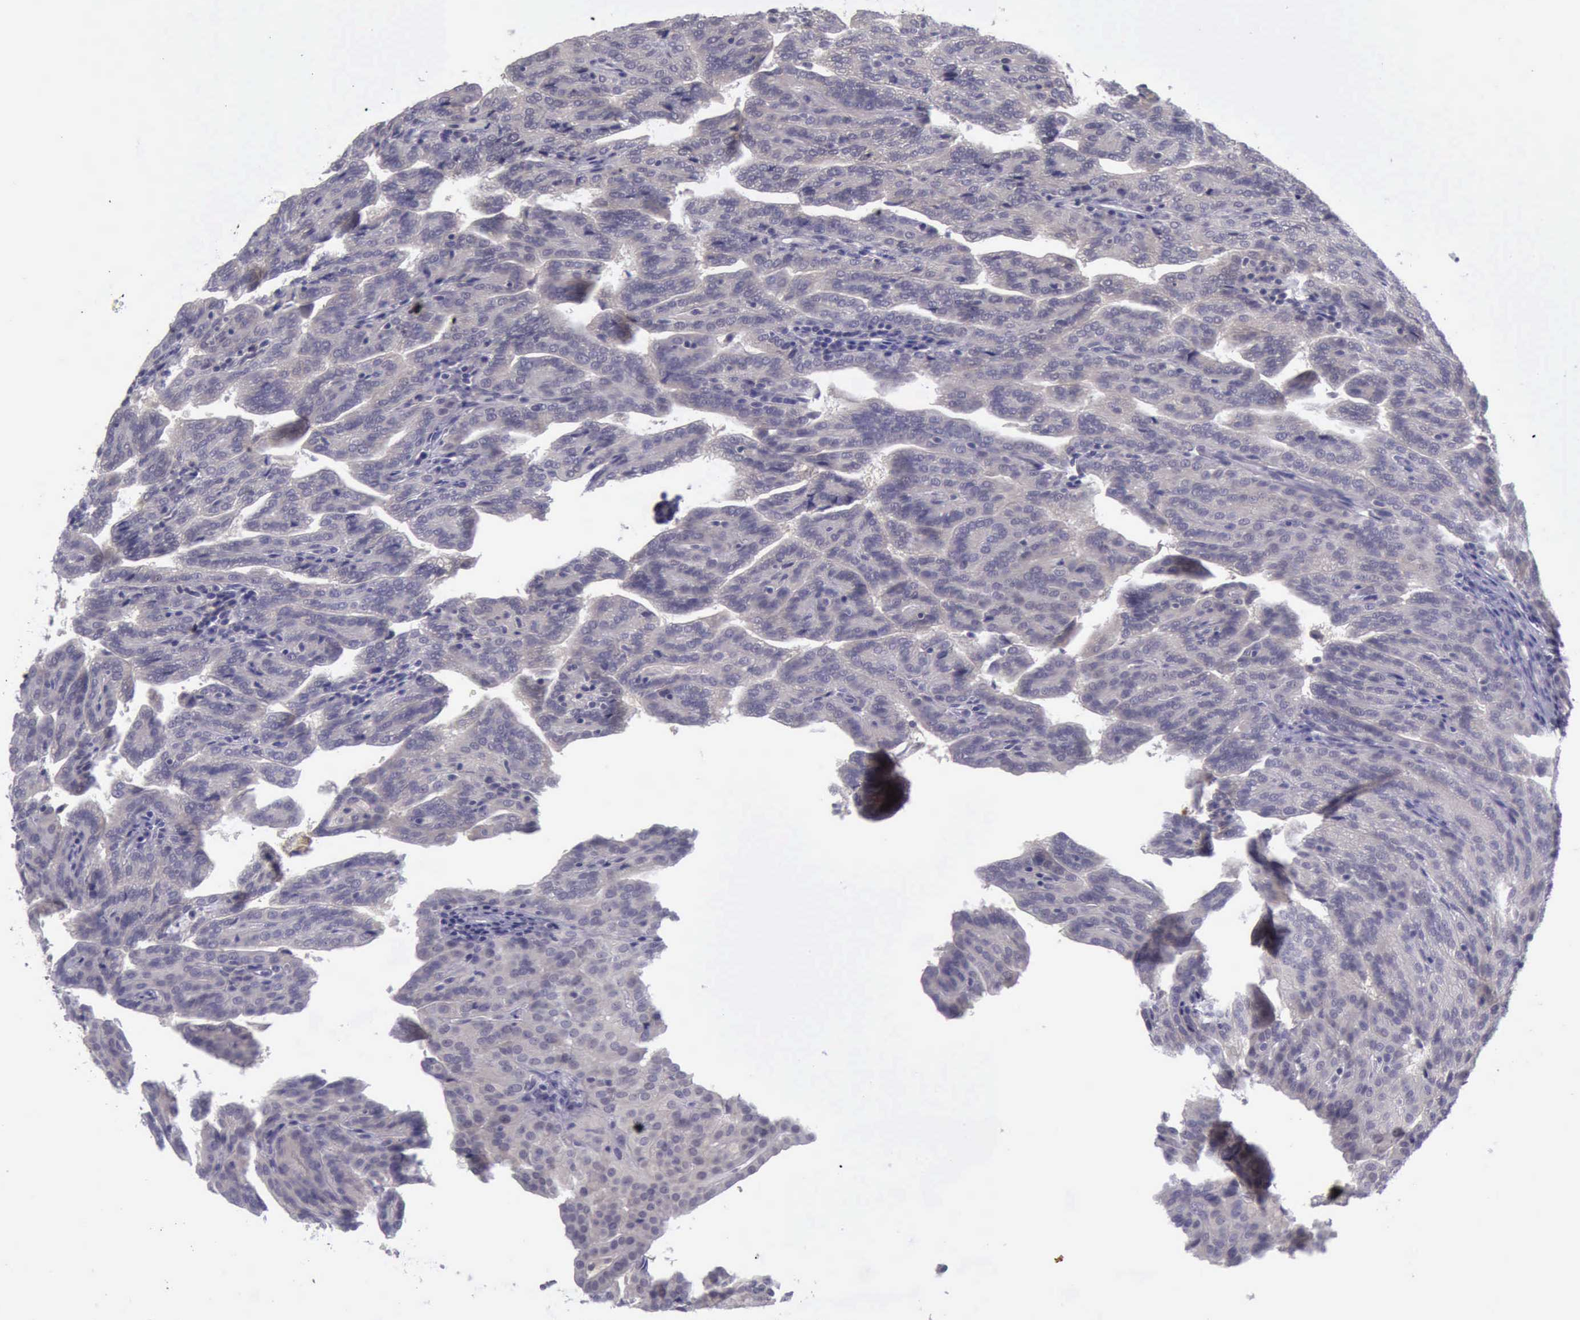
{"staining": {"intensity": "negative", "quantity": "none", "location": "none"}, "tissue": "renal cancer", "cell_type": "Tumor cells", "image_type": "cancer", "snomed": [{"axis": "morphology", "description": "Adenocarcinoma, NOS"}, {"axis": "topography", "description": "Kidney"}], "caption": "The immunohistochemistry image has no significant positivity in tumor cells of renal cancer tissue.", "gene": "ARNT2", "patient": {"sex": "male", "age": 61}}